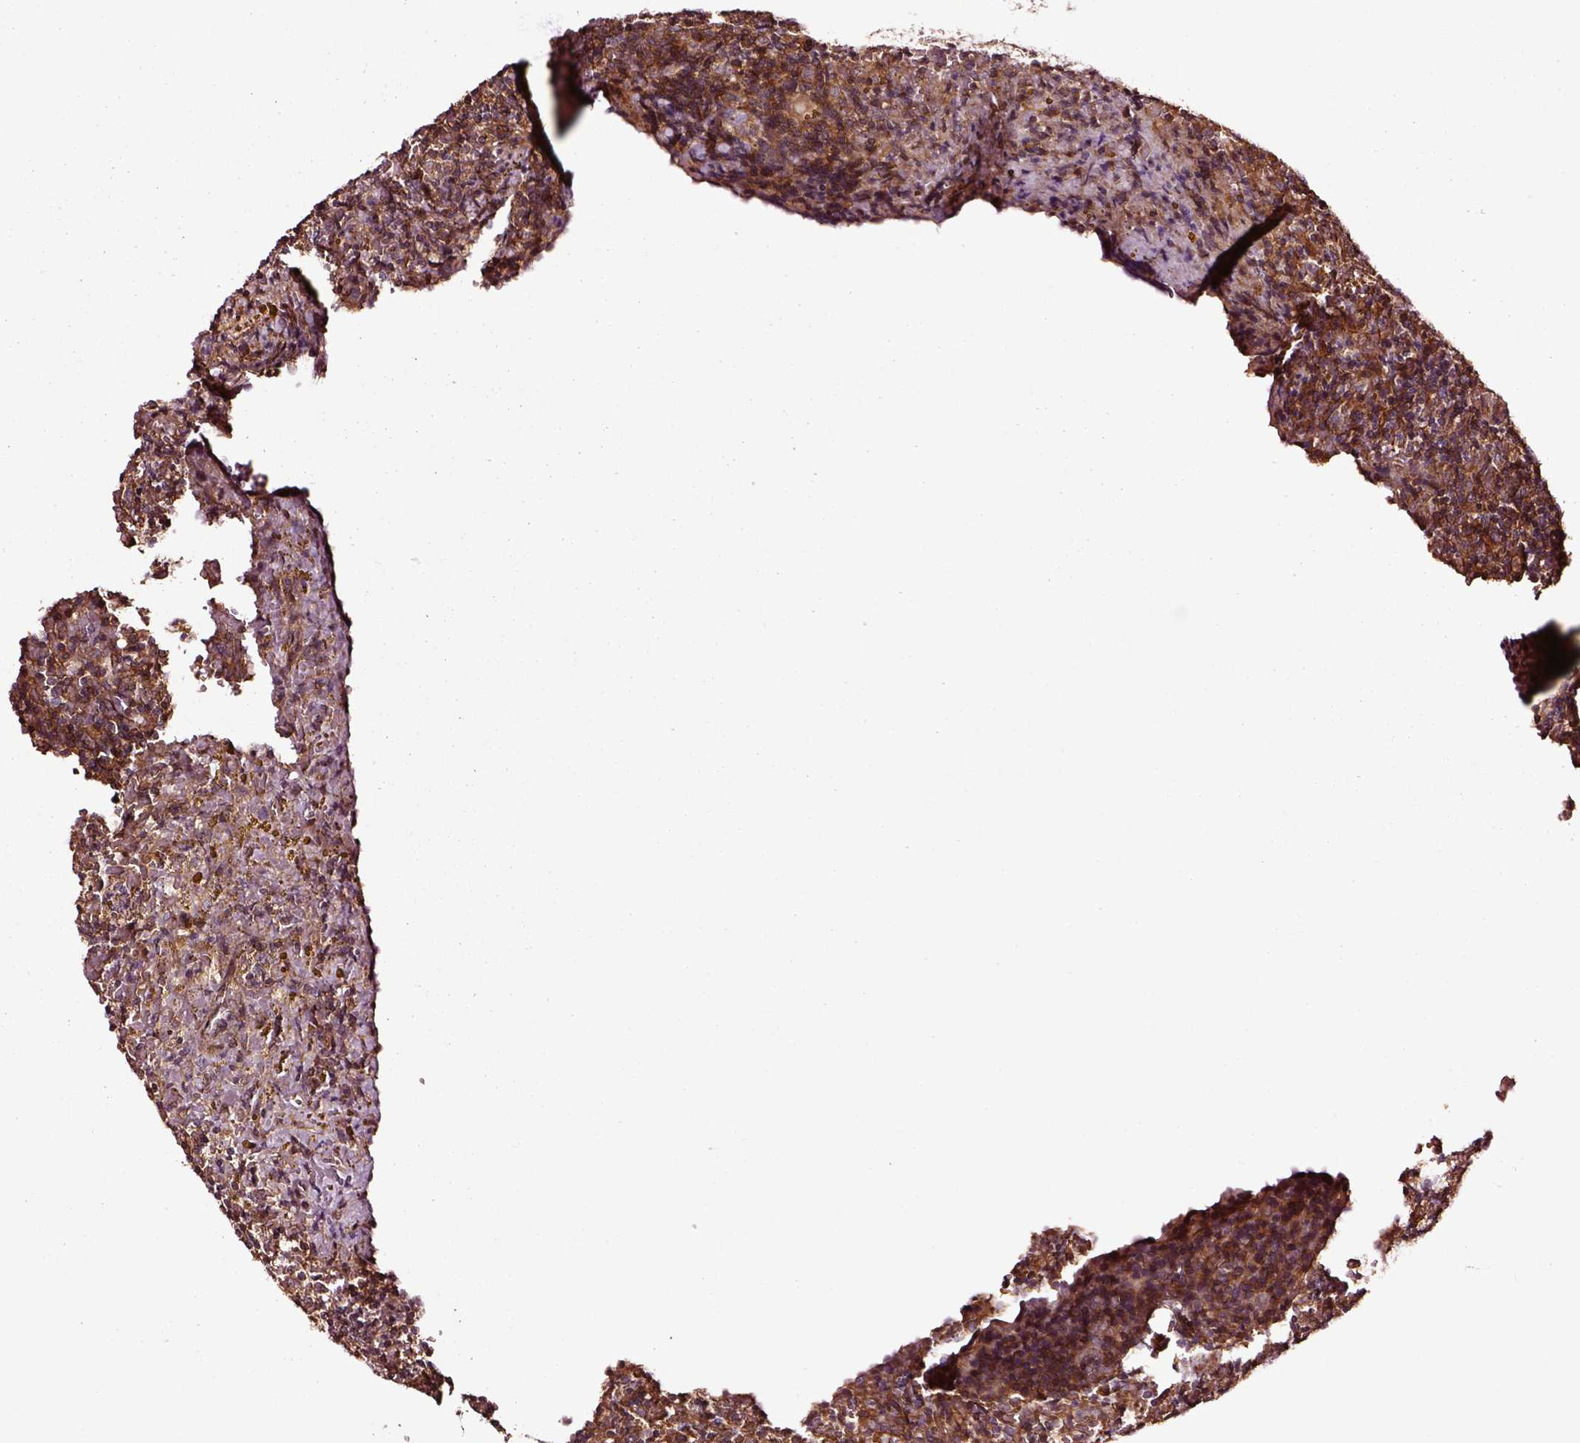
{"staining": {"intensity": "strong", "quantity": ">75%", "location": "cytoplasmic/membranous"}, "tissue": "lymphoma", "cell_type": "Tumor cells", "image_type": "cancer", "snomed": [{"axis": "morphology", "description": "Malignant lymphoma, non-Hodgkin's type, Low grade"}, {"axis": "topography", "description": "Spleen"}], "caption": "Malignant lymphoma, non-Hodgkin's type (low-grade) stained with a brown dye demonstrates strong cytoplasmic/membranous positive positivity in about >75% of tumor cells.", "gene": "RASSF5", "patient": {"sex": "female", "age": 70}}